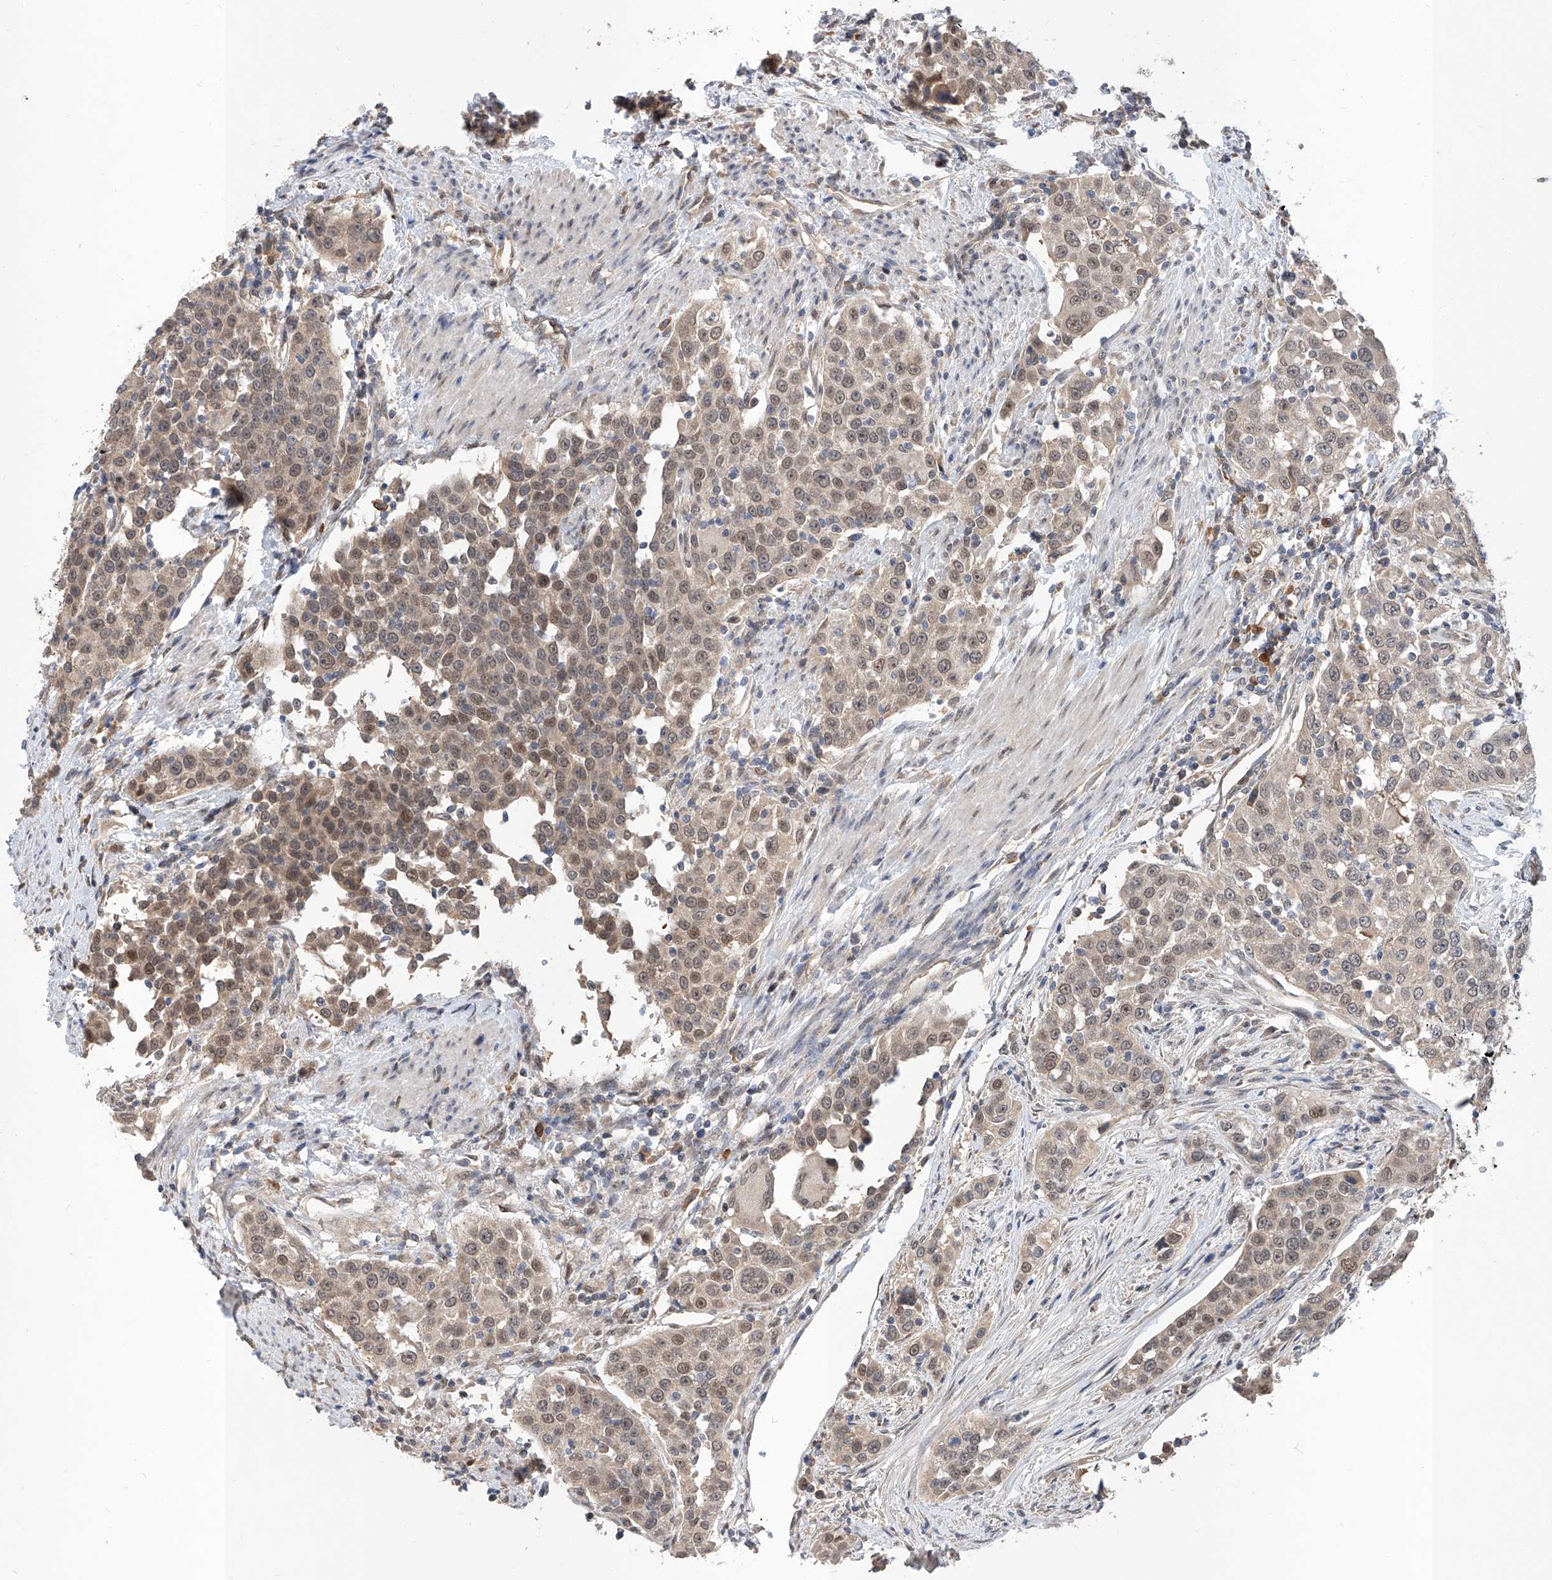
{"staining": {"intensity": "weak", "quantity": "25%-75%", "location": "cytoplasmic/membranous,nuclear"}, "tissue": "urothelial cancer", "cell_type": "Tumor cells", "image_type": "cancer", "snomed": [{"axis": "morphology", "description": "Urothelial carcinoma, High grade"}, {"axis": "topography", "description": "Urinary bladder"}], "caption": "This histopathology image demonstrates IHC staining of urothelial cancer, with low weak cytoplasmic/membranous and nuclear staining in approximately 25%-75% of tumor cells.", "gene": "CARMIL3", "patient": {"sex": "female", "age": 80}}